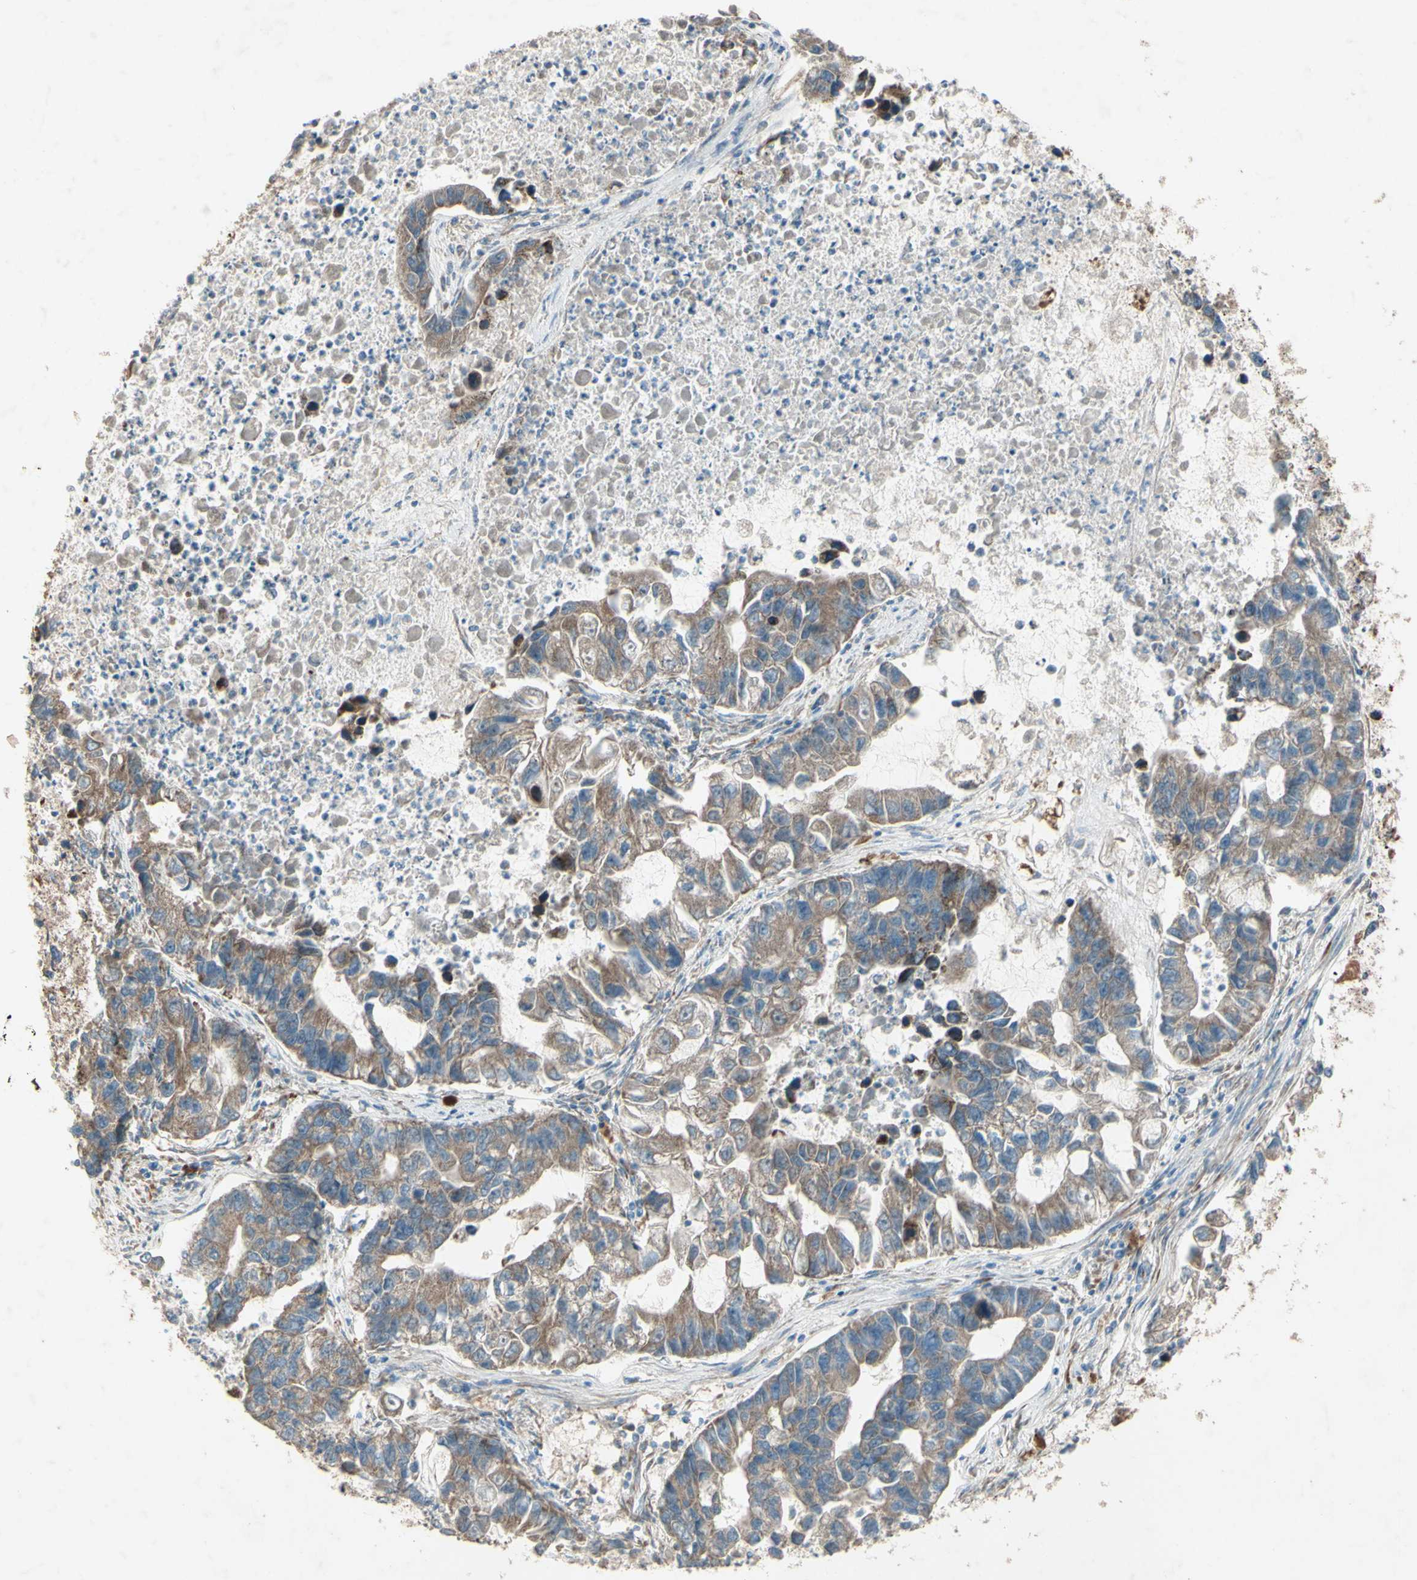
{"staining": {"intensity": "moderate", "quantity": ">75%", "location": "cytoplasmic/membranous"}, "tissue": "lung cancer", "cell_type": "Tumor cells", "image_type": "cancer", "snomed": [{"axis": "morphology", "description": "Adenocarcinoma, NOS"}, {"axis": "topography", "description": "Lung"}], "caption": "This is an image of IHC staining of lung cancer, which shows moderate expression in the cytoplasmic/membranous of tumor cells.", "gene": "RHOT1", "patient": {"sex": "female", "age": 51}}